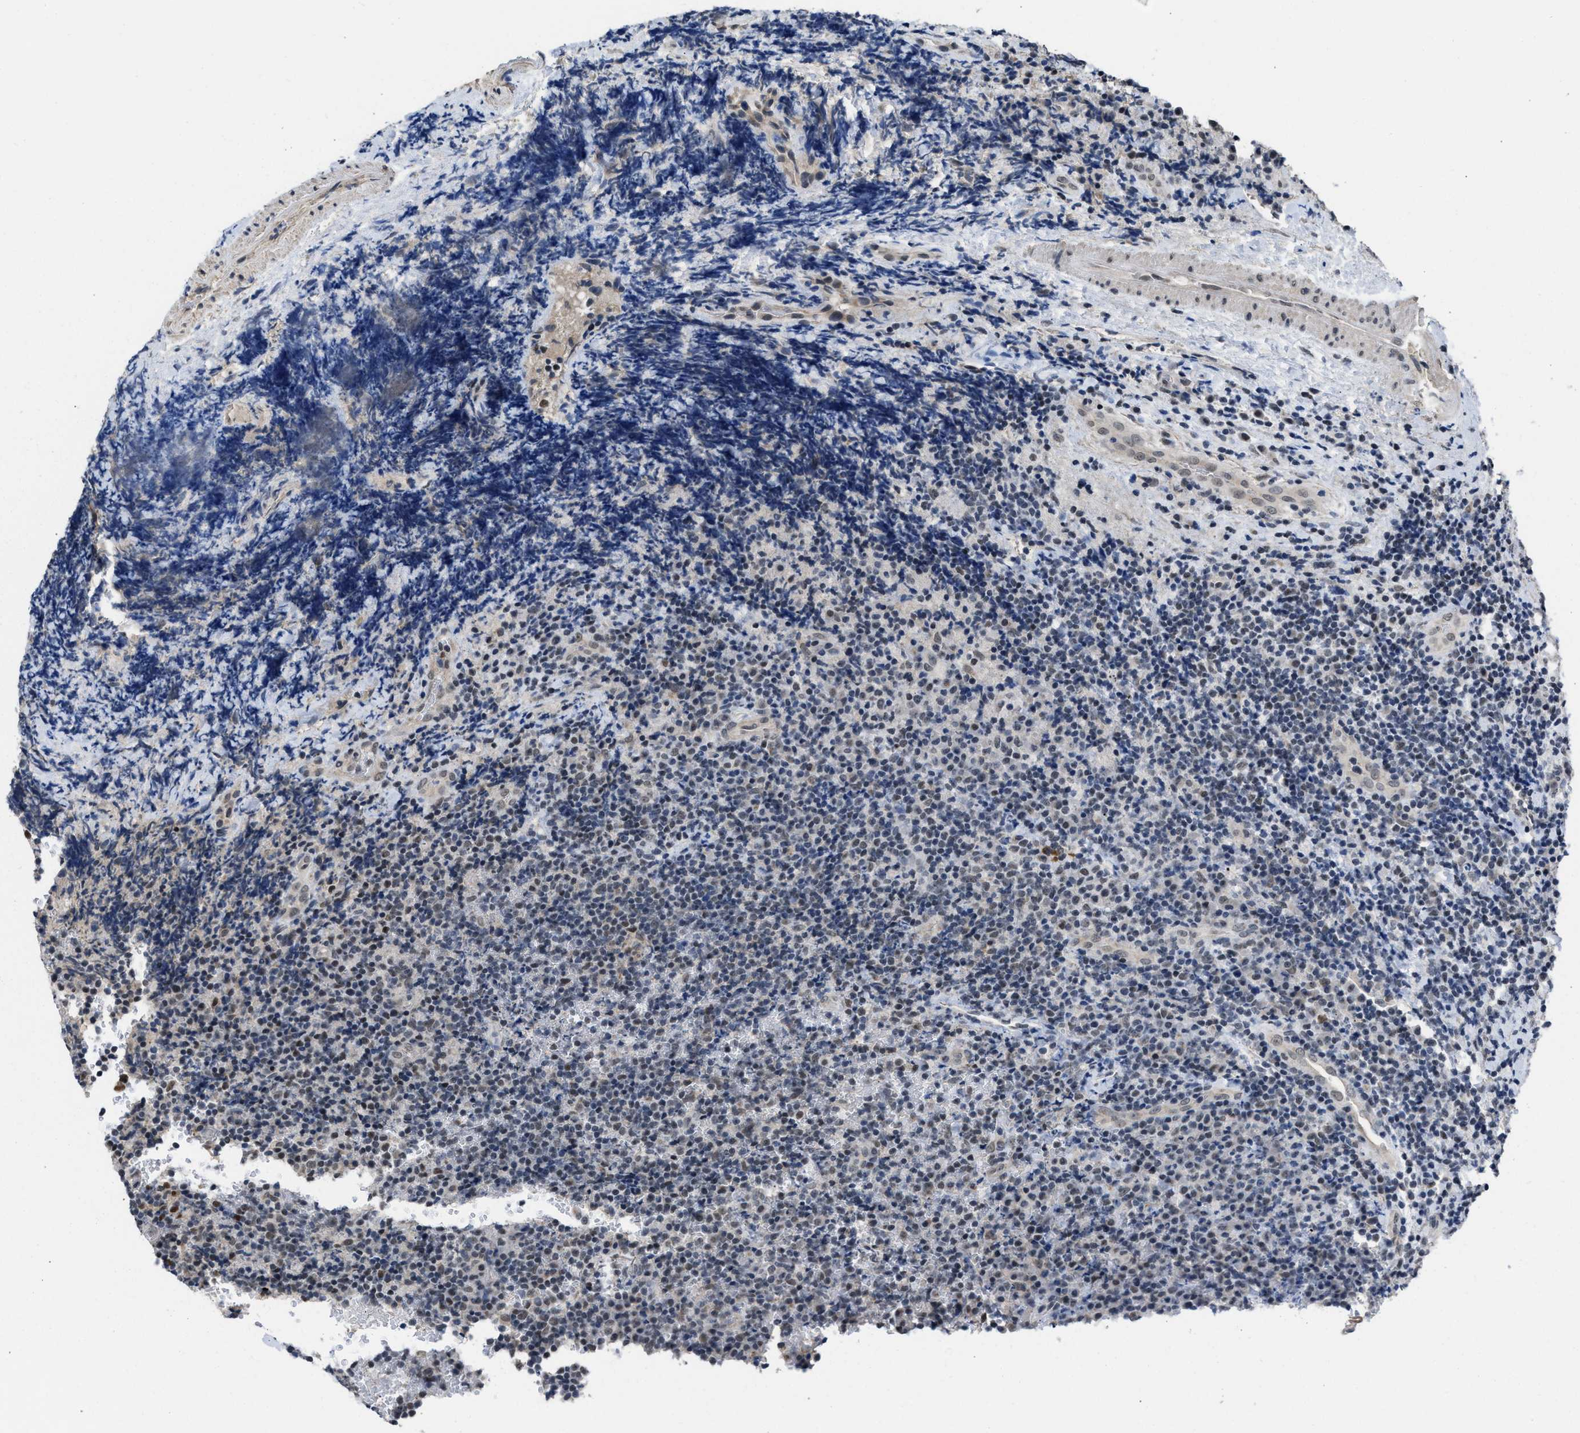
{"staining": {"intensity": "moderate", "quantity": "<25%", "location": "nuclear"}, "tissue": "lymphoma", "cell_type": "Tumor cells", "image_type": "cancer", "snomed": [{"axis": "morphology", "description": "Malignant lymphoma, non-Hodgkin's type, High grade"}, {"axis": "topography", "description": "Tonsil"}], "caption": "High-magnification brightfield microscopy of lymphoma stained with DAB (3,3'-diaminobenzidine) (brown) and counterstained with hematoxylin (blue). tumor cells exhibit moderate nuclear staining is identified in approximately<25% of cells.", "gene": "TERF2IP", "patient": {"sex": "female", "age": 36}}